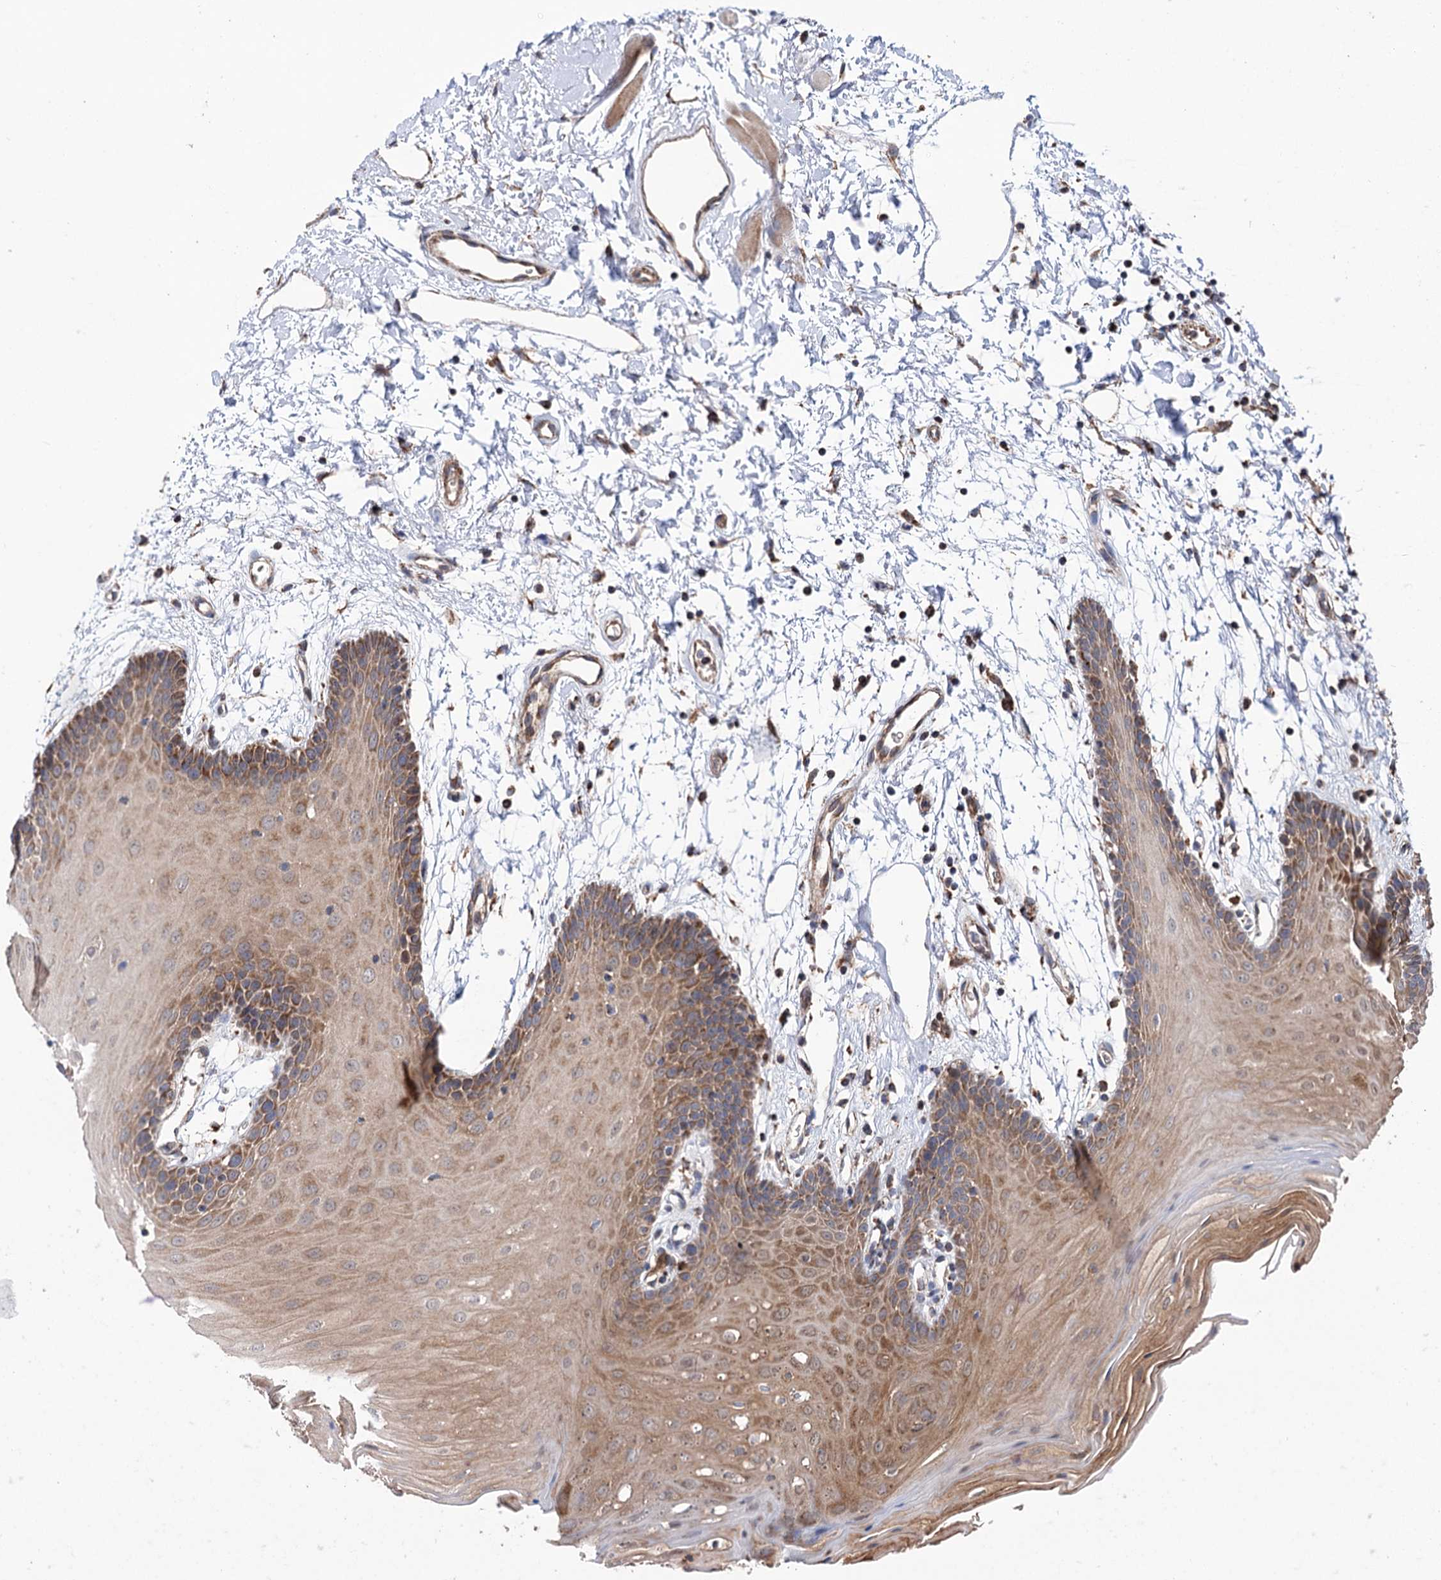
{"staining": {"intensity": "moderate", "quantity": "25%-75%", "location": "cytoplasmic/membranous"}, "tissue": "oral mucosa", "cell_type": "Squamous epithelial cells", "image_type": "normal", "snomed": [{"axis": "morphology", "description": "Normal tissue, NOS"}, {"axis": "topography", "description": "Skeletal muscle"}, {"axis": "topography", "description": "Oral tissue"}, {"axis": "topography", "description": "Salivary gland"}, {"axis": "topography", "description": "Peripheral nerve tissue"}], "caption": "Squamous epithelial cells exhibit medium levels of moderate cytoplasmic/membranous expression in about 25%-75% of cells in unremarkable human oral mucosa. Nuclei are stained in blue.", "gene": "SUCLA2", "patient": {"sex": "male", "age": 54}}